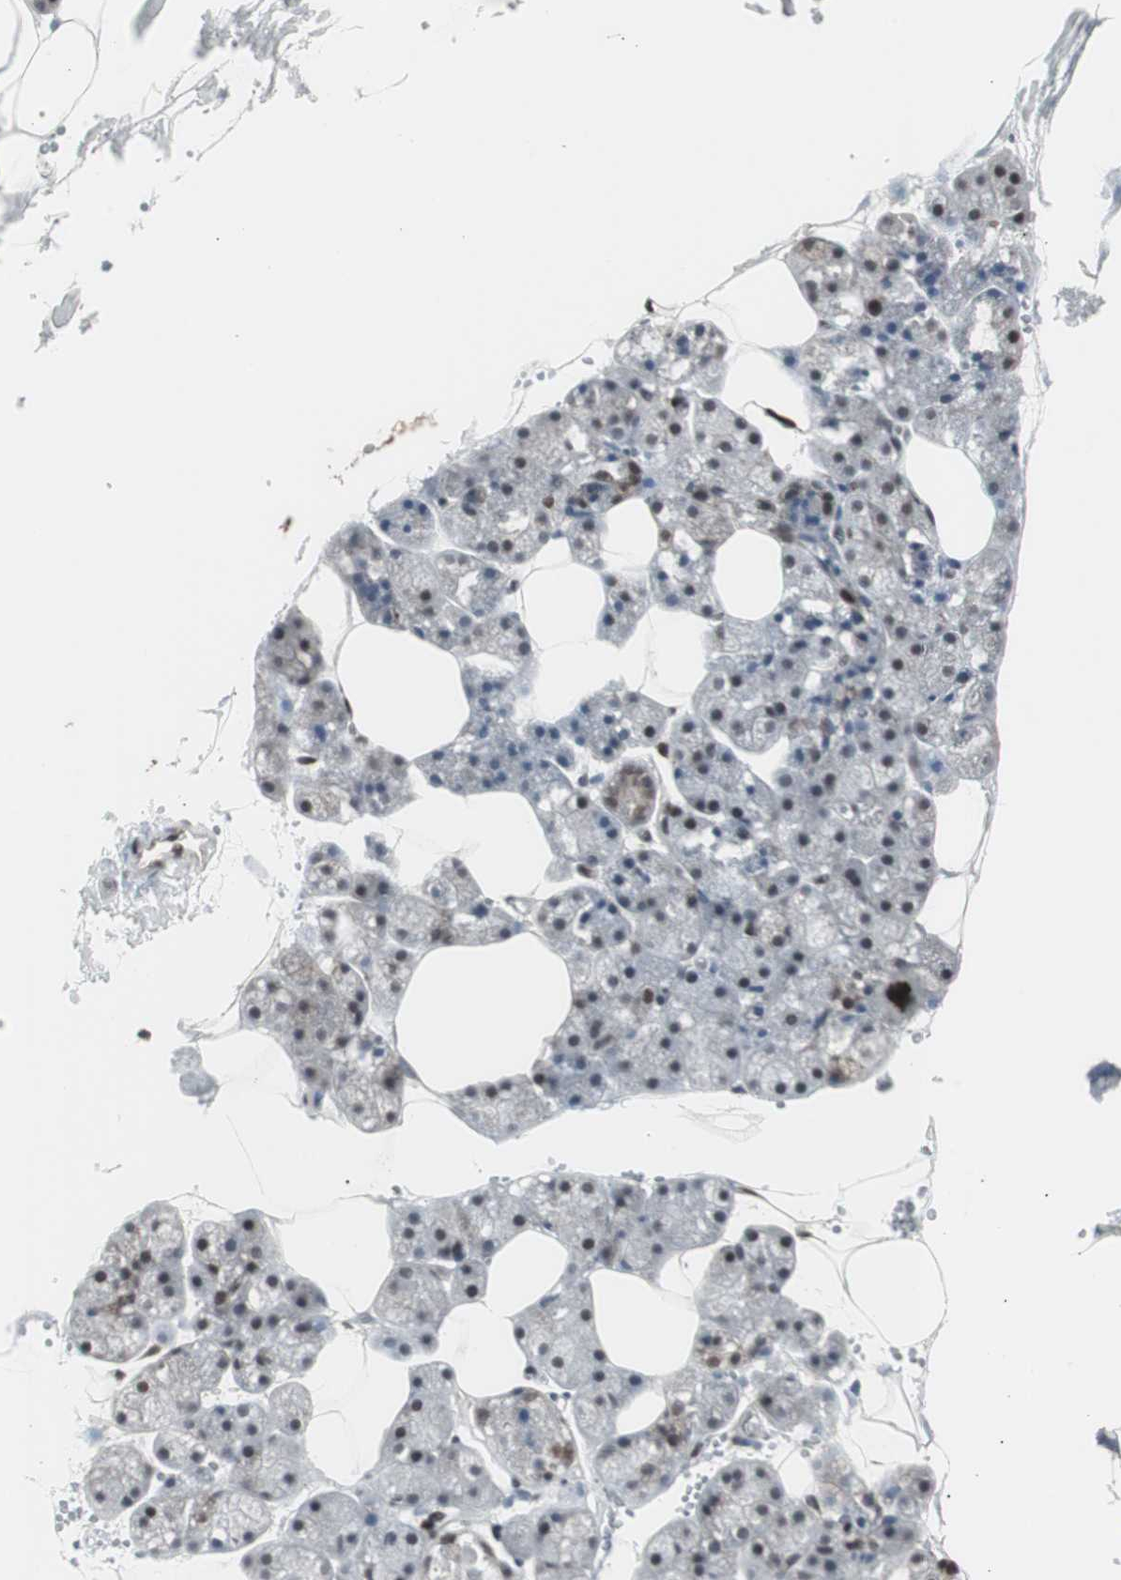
{"staining": {"intensity": "weak", "quantity": "25%-75%", "location": "nuclear"}, "tissue": "salivary gland", "cell_type": "Glandular cells", "image_type": "normal", "snomed": [{"axis": "morphology", "description": "Normal tissue, NOS"}, {"axis": "topography", "description": "Salivary gland"}], "caption": "Weak nuclear protein staining is identified in approximately 25%-75% of glandular cells in salivary gland.", "gene": "RXRA", "patient": {"sex": "male", "age": 62}}